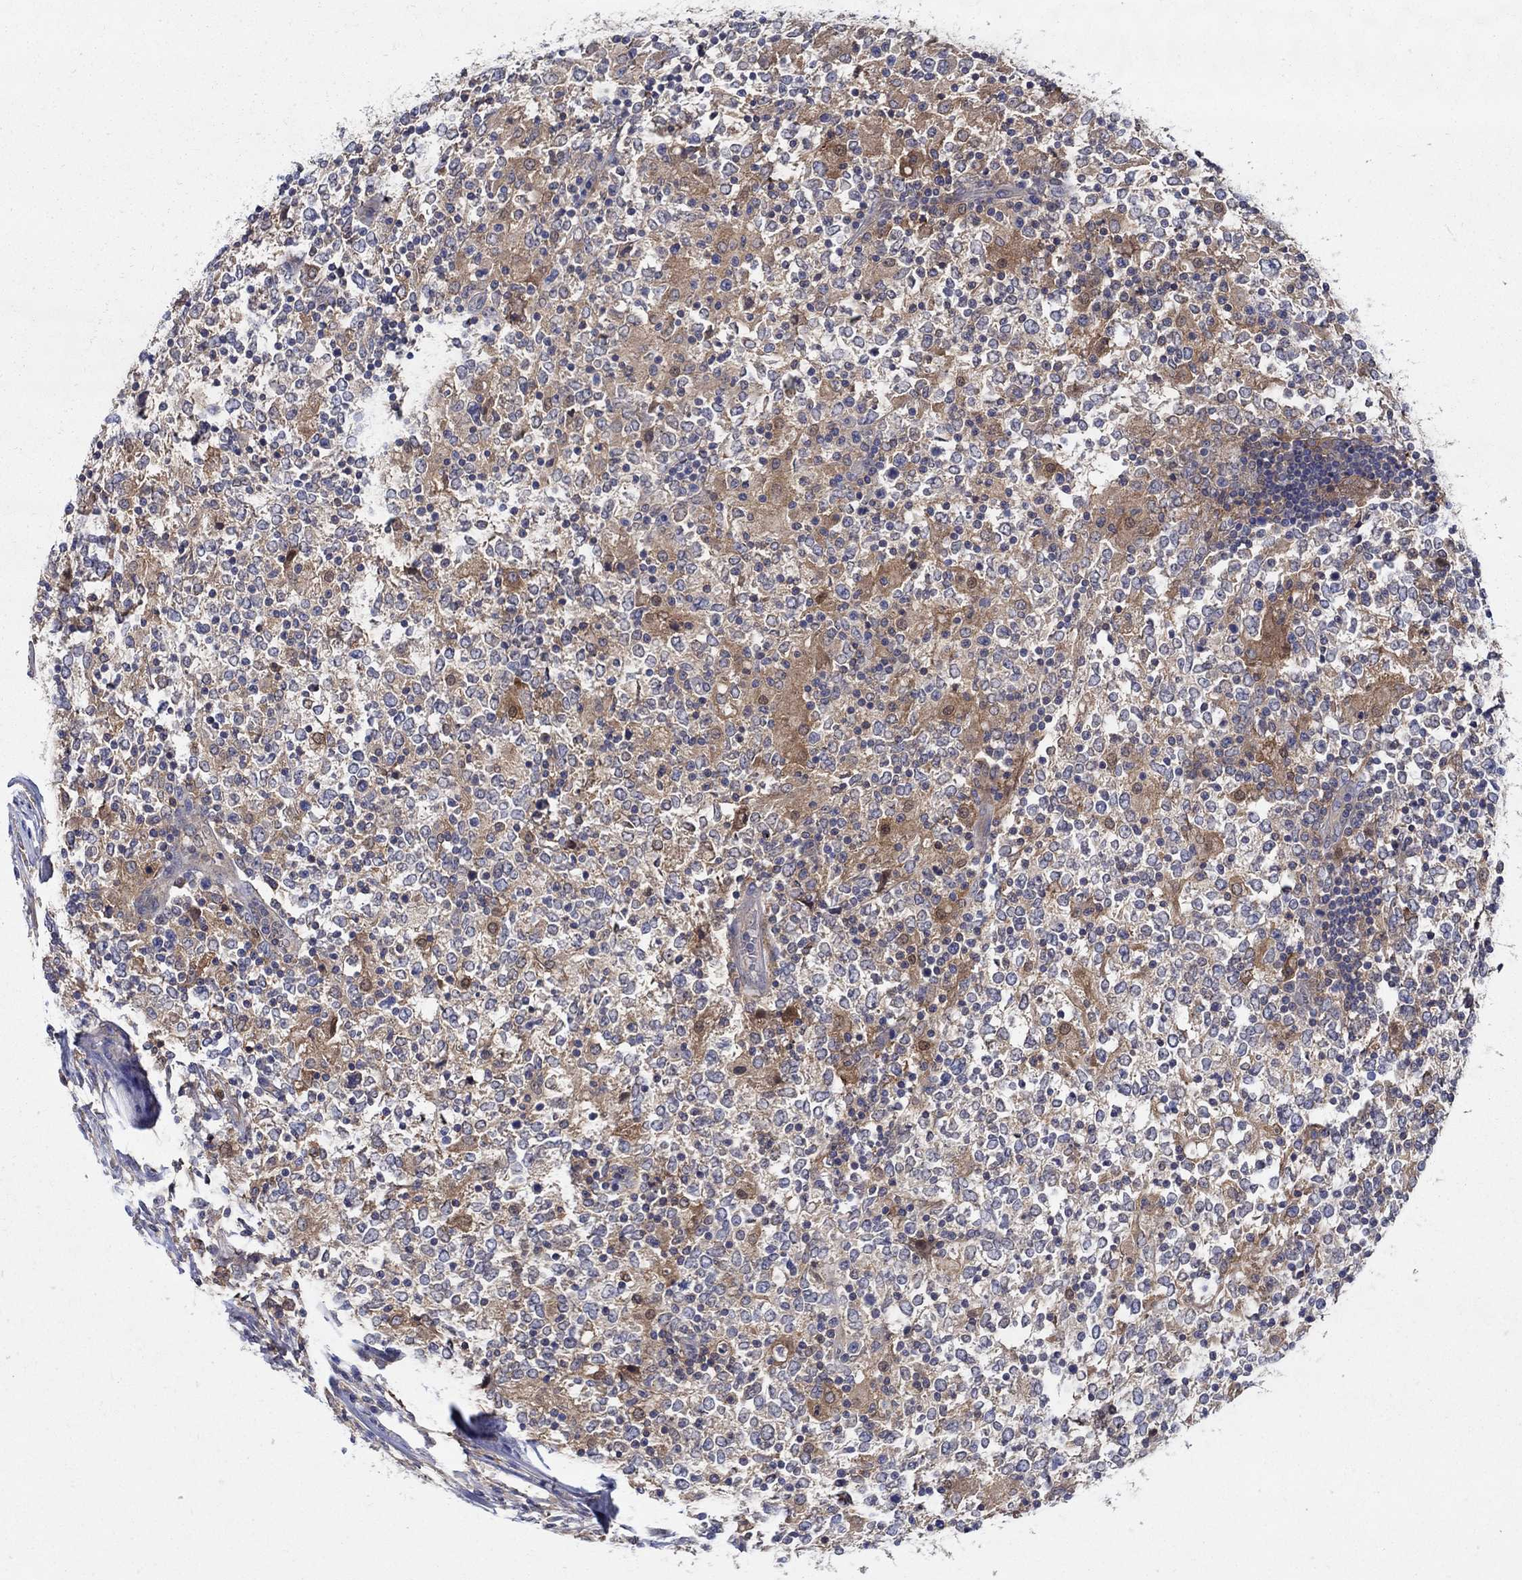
{"staining": {"intensity": "negative", "quantity": "none", "location": "none"}, "tissue": "lymphoma", "cell_type": "Tumor cells", "image_type": "cancer", "snomed": [{"axis": "morphology", "description": "Malignant lymphoma, non-Hodgkin's type, High grade"}, {"axis": "topography", "description": "Lymph node"}], "caption": "Tumor cells are negative for brown protein staining in high-grade malignant lymphoma, non-Hodgkin's type. (Brightfield microscopy of DAB (3,3'-diaminobenzidine) immunohistochemistry at high magnification).", "gene": "MTHFR", "patient": {"sex": "female", "age": 84}}